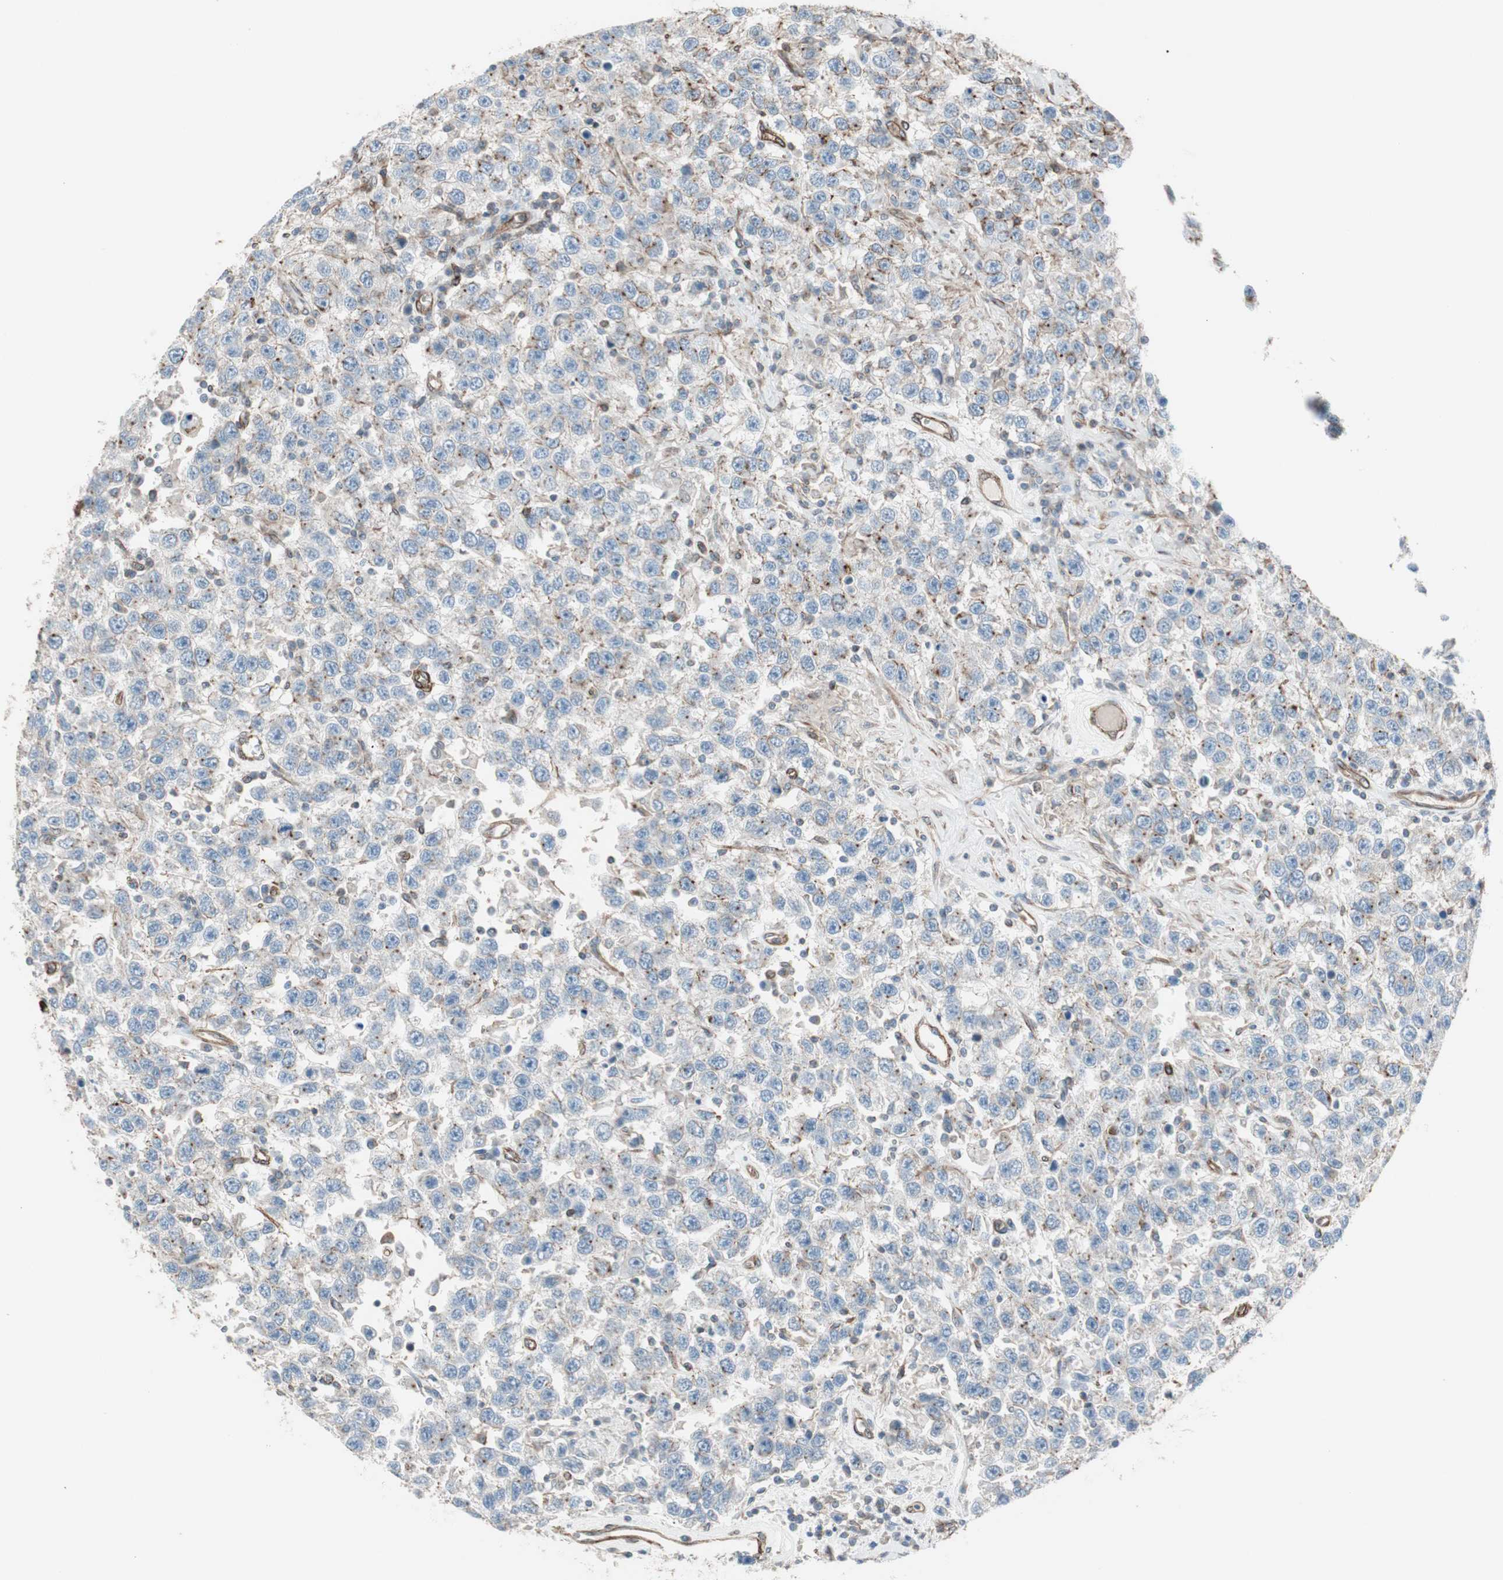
{"staining": {"intensity": "weak", "quantity": "25%-75%", "location": "cytoplasmic/membranous"}, "tissue": "testis cancer", "cell_type": "Tumor cells", "image_type": "cancer", "snomed": [{"axis": "morphology", "description": "Seminoma, NOS"}, {"axis": "topography", "description": "Testis"}], "caption": "Immunohistochemical staining of testis cancer (seminoma) displays weak cytoplasmic/membranous protein positivity in about 25%-75% of tumor cells.", "gene": "TCTA", "patient": {"sex": "male", "age": 41}}